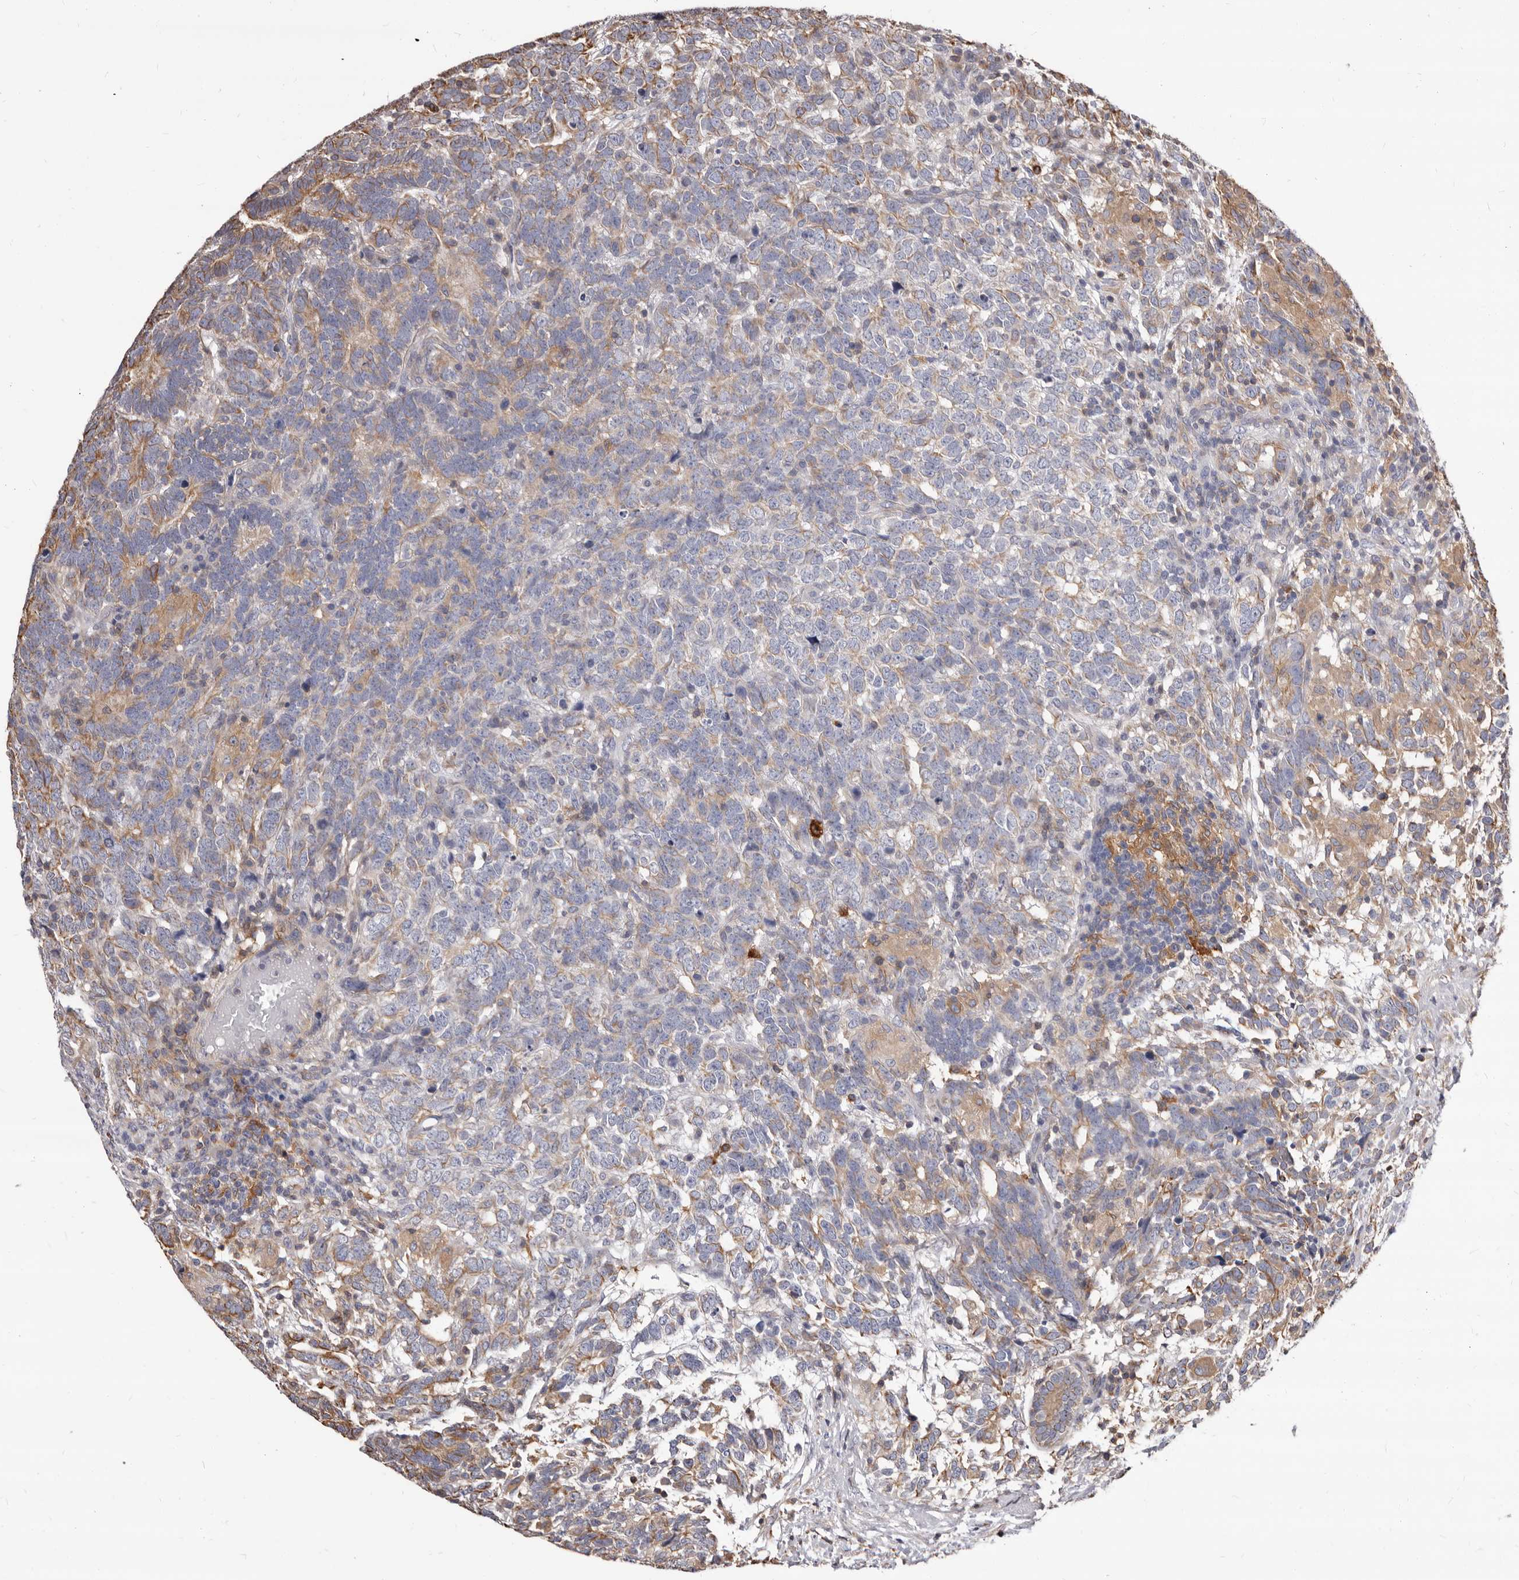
{"staining": {"intensity": "weak", "quantity": "<25%", "location": "cytoplasmic/membranous"}, "tissue": "testis cancer", "cell_type": "Tumor cells", "image_type": "cancer", "snomed": [{"axis": "morphology", "description": "Carcinoma, Embryonal, NOS"}, {"axis": "topography", "description": "Testis"}], "caption": "This is a photomicrograph of immunohistochemistry staining of testis cancer (embryonal carcinoma), which shows no expression in tumor cells.", "gene": "NIBAN1", "patient": {"sex": "male", "age": 26}}